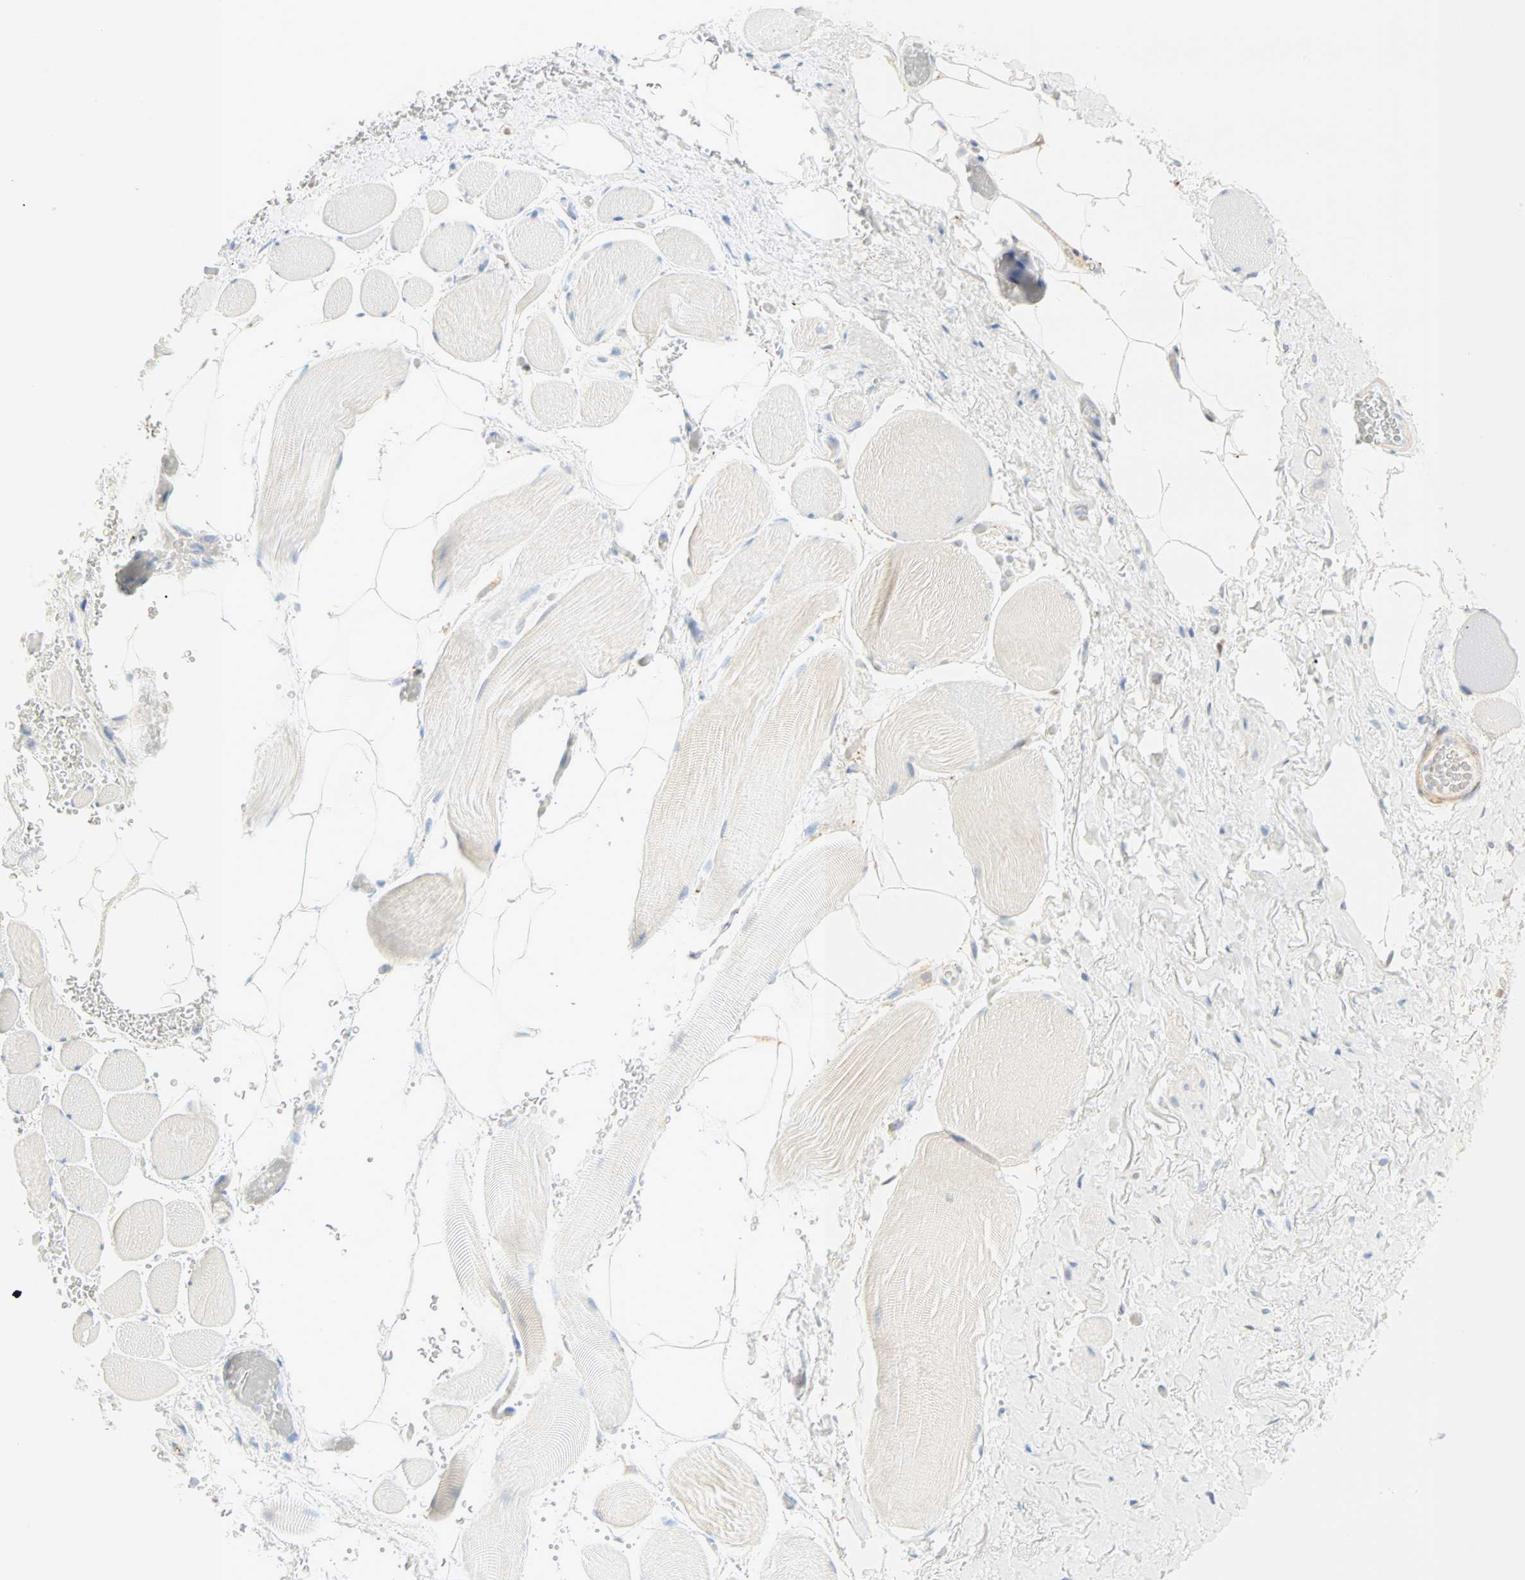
{"staining": {"intensity": "moderate", "quantity": "<25%", "location": "nuclear"}, "tissue": "adipose tissue", "cell_type": "Adipocytes", "image_type": "normal", "snomed": [{"axis": "morphology", "description": "Normal tissue, NOS"}, {"axis": "topography", "description": "Soft tissue"}, {"axis": "topography", "description": "Peripheral nerve tissue"}], "caption": "Immunohistochemistry (DAB) staining of benign human adipose tissue displays moderate nuclear protein staining in about <25% of adipocytes.", "gene": "SELENBP1", "patient": {"sex": "female", "age": 71}}